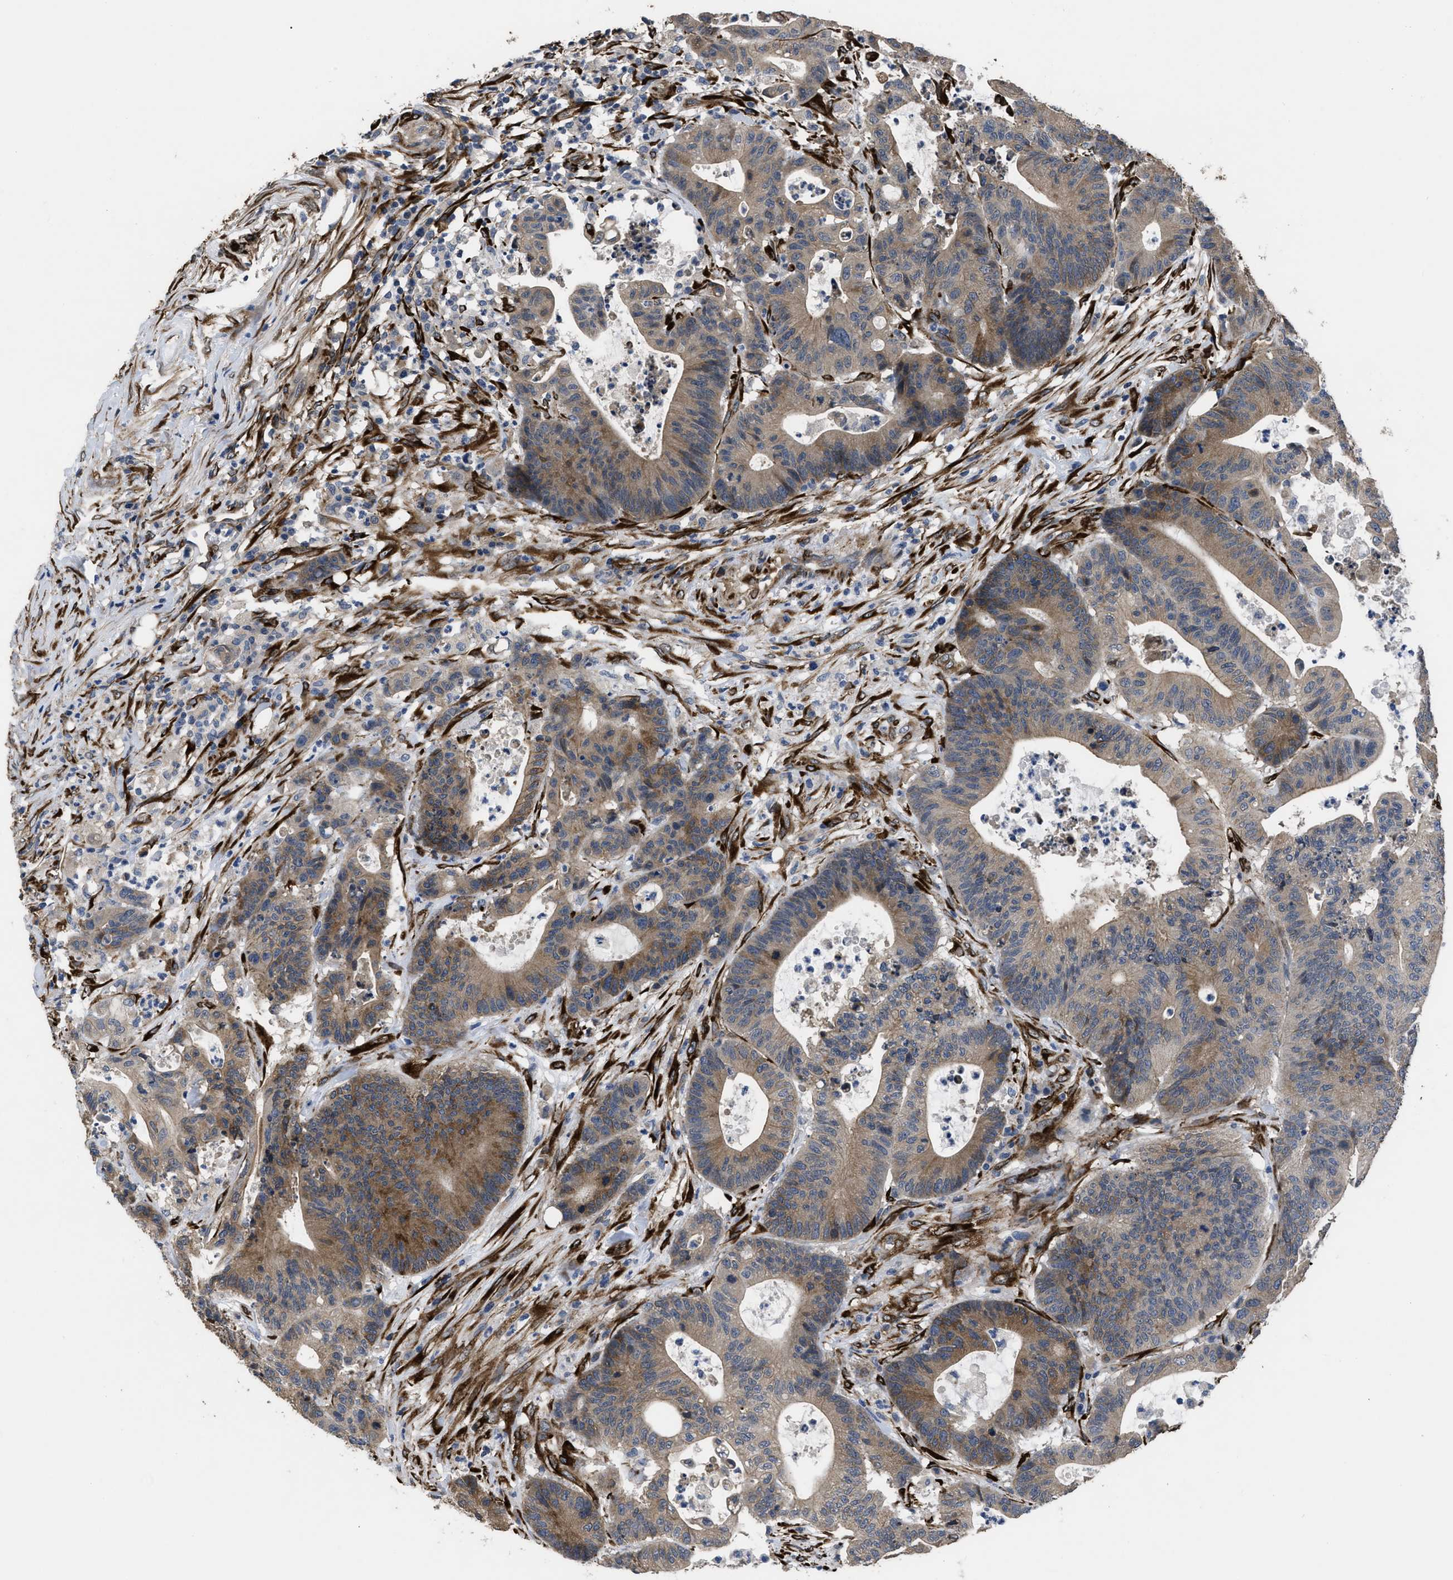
{"staining": {"intensity": "moderate", "quantity": "25%-75%", "location": "cytoplasmic/membranous"}, "tissue": "colorectal cancer", "cell_type": "Tumor cells", "image_type": "cancer", "snomed": [{"axis": "morphology", "description": "Adenocarcinoma, NOS"}, {"axis": "topography", "description": "Colon"}], "caption": "A brown stain highlights moderate cytoplasmic/membranous expression of a protein in colorectal cancer (adenocarcinoma) tumor cells.", "gene": "SQLE", "patient": {"sex": "female", "age": 84}}